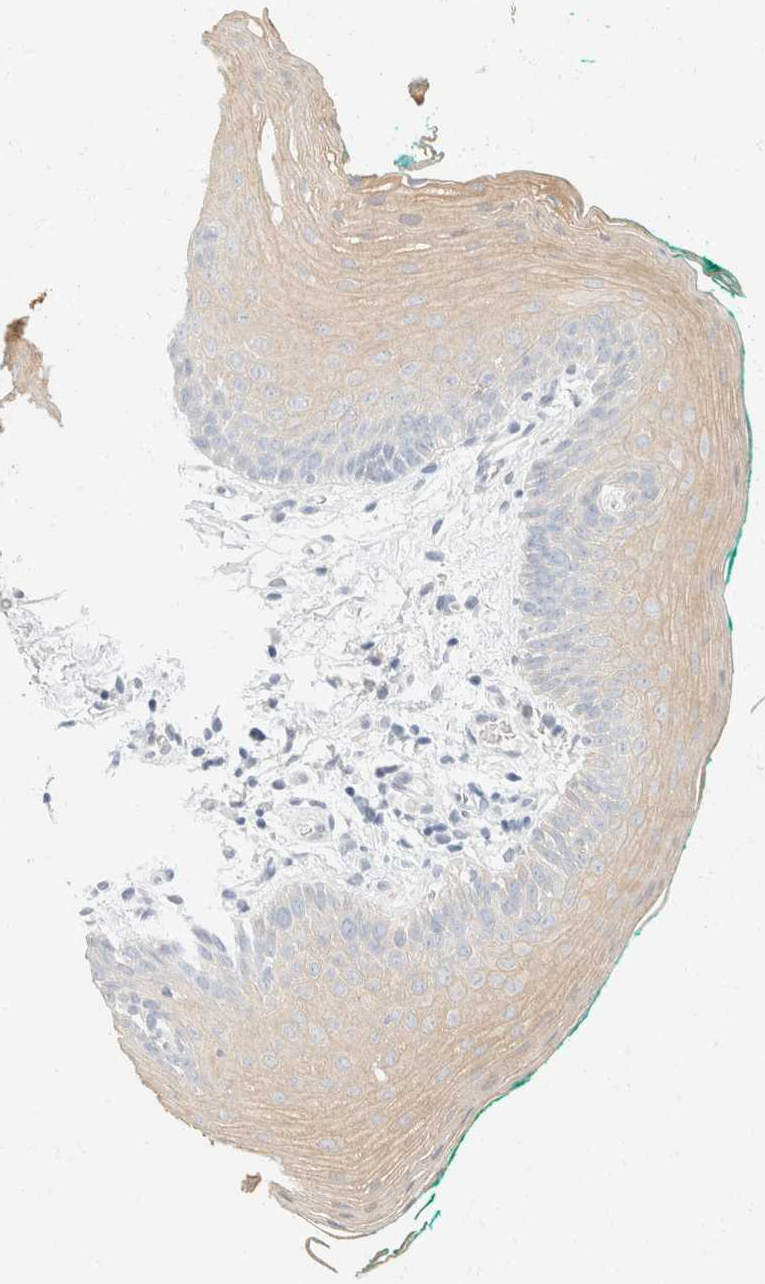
{"staining": {"intensity": "weak", "quantity": "25%-75%", "location": "cytoplasmic/membranous"}, "tissue": "oral mucosa", "cell_type": "Squamous epithelial cells", "image_type": "normal", "snomed": [{"axis": "morphology", "description": "Normal tissue, NOS"}, {"axis": "topography", "description": "Oral tissue"}], "caption": "Immunohistochemical staining of benign human oral mucosa reveals 25%-75% levels of weak cytoplasmic/membranous protein staining in about 25%-75% of squamous epithelial cells.", "gene": "KRT20", "patient": {"sex": "male", "age": 58}}